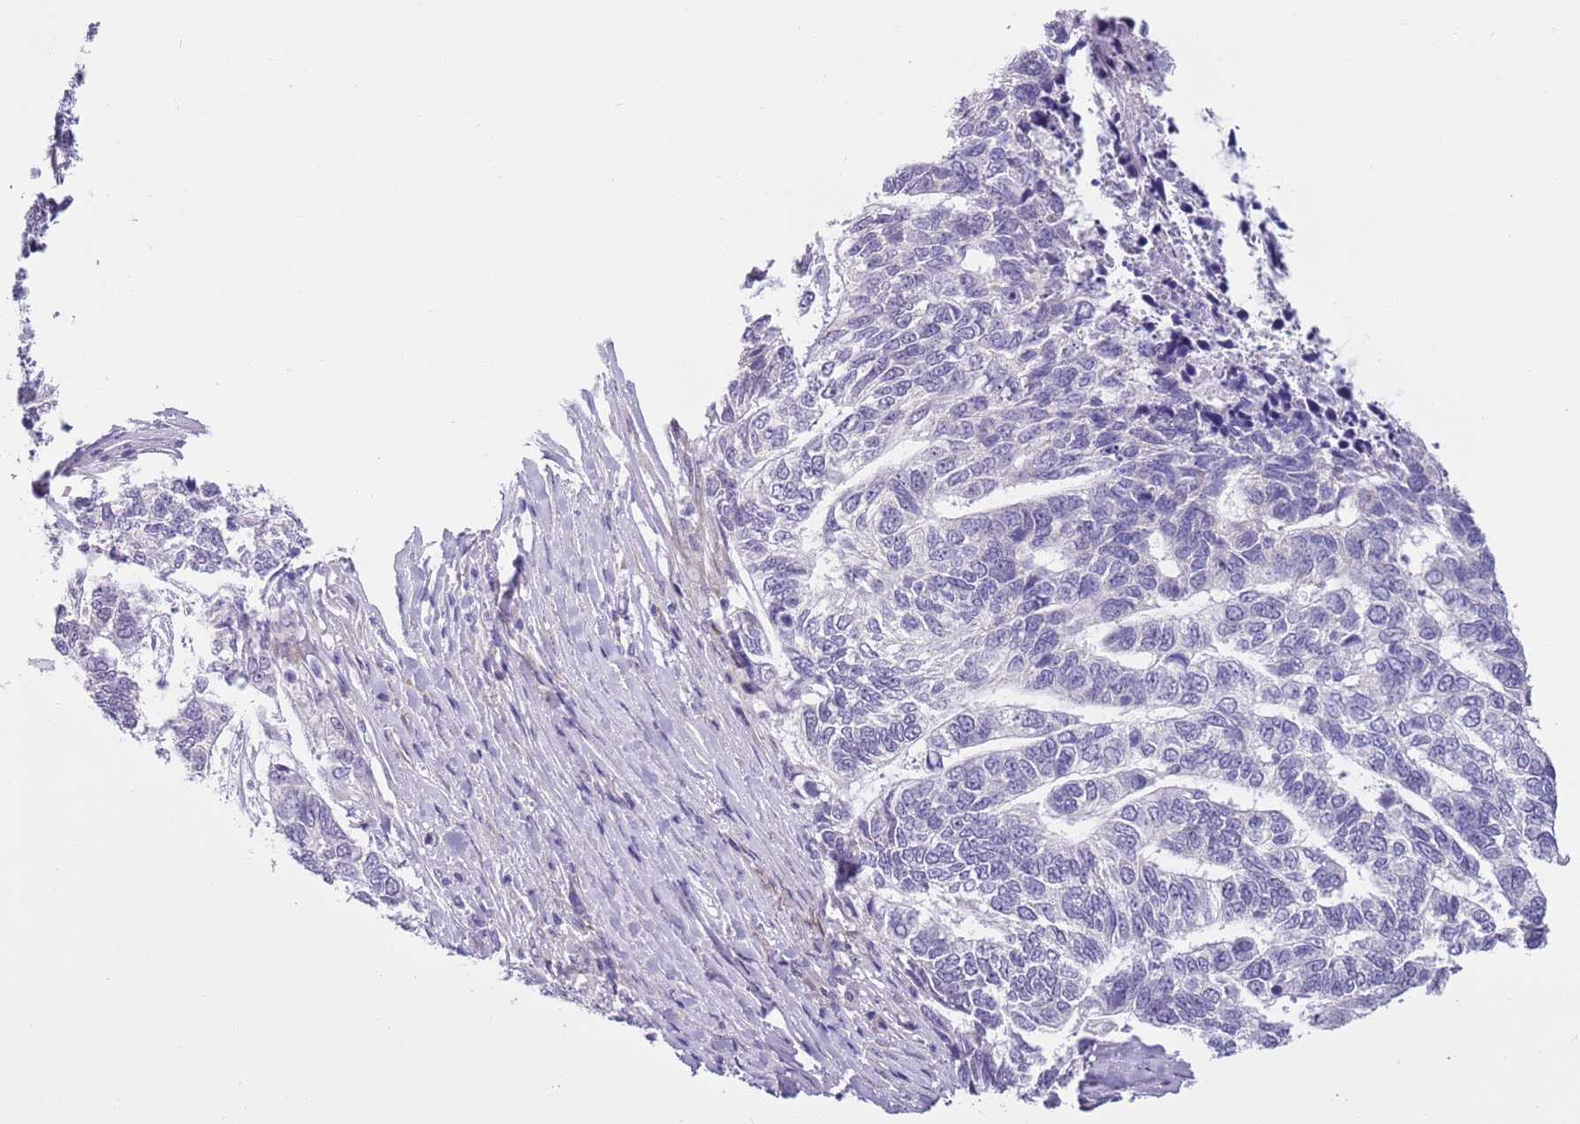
{"staining": {"intensity": "negative", "quantity": "none", "location": "none"}, "tissue": "skin cancer", "cell_type": "Tumor cells", "image_type": "cancer", "snomed": [{"axis": "morphology", "description": "Basal cell carcinoma"}, {"axis": "topography", "description": "Skin"}], "caption": "The photomicrograph shows no significant positivity in tumor cells of basal cell carcinoma (skin). (DAB immunohistochemistry, high magnification).", "gene": "MRPL32", "patient": {"sex": "female", "age": 65}}